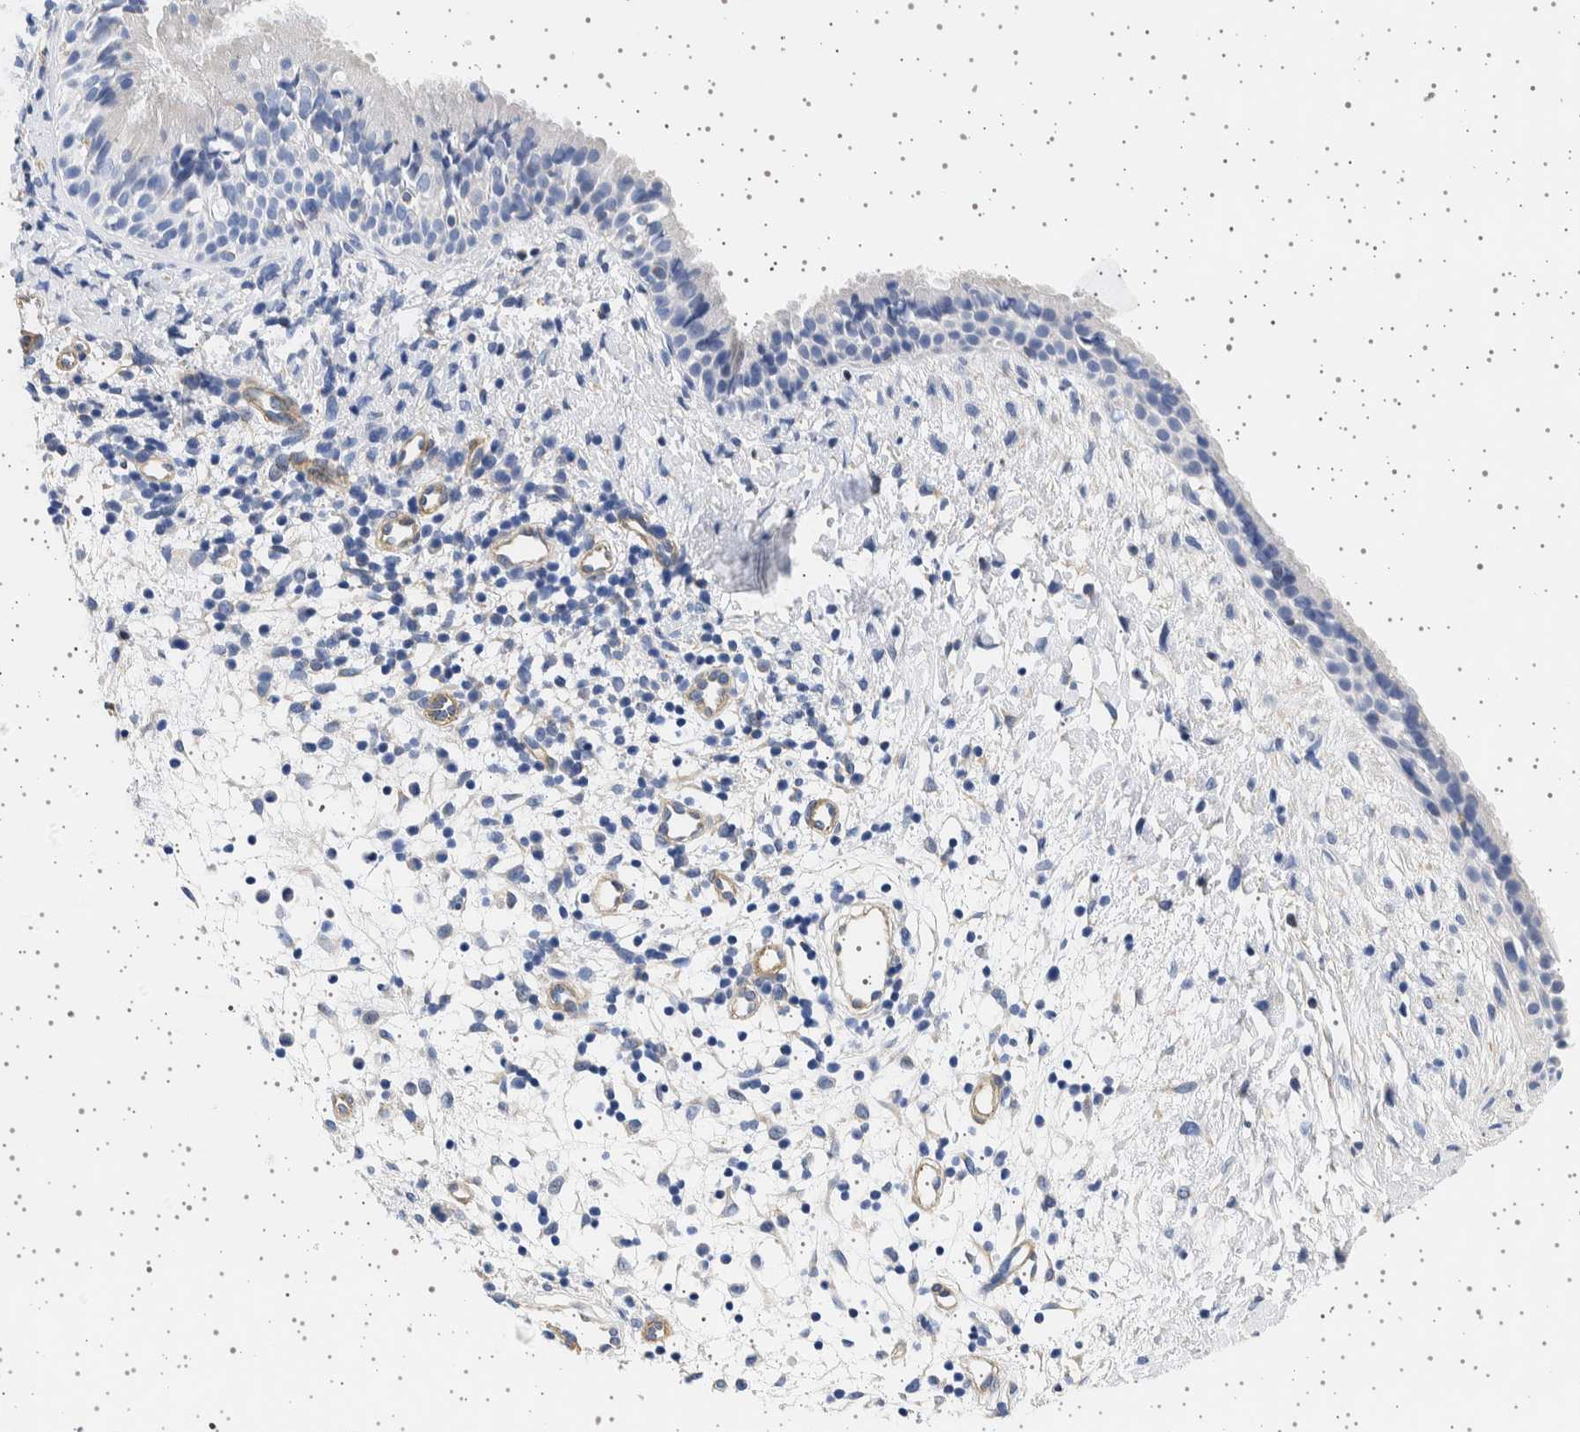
{"staining": {"intensity": "negative", "quantity": "none", "location": "none"}, "tissue": "nasopharynx", "cell_type": "Respiratory epithelial cells", "image_type": "normal", "snomed": [{"axis": "morphology", "description": "Normal tissue, NOS"}, {"axis": "topography", "description": "Nasopharynx"}], "caption": "An immunohistochemistry (IHC) photomicrograph of normal nasopharynx is shown. There is no staining in respiratory epithelial cells of nasopharynx. Nuclei are stained in blue.", "gene": "SEPTIN4", "patient": {"sex": "male", "age": 22}}